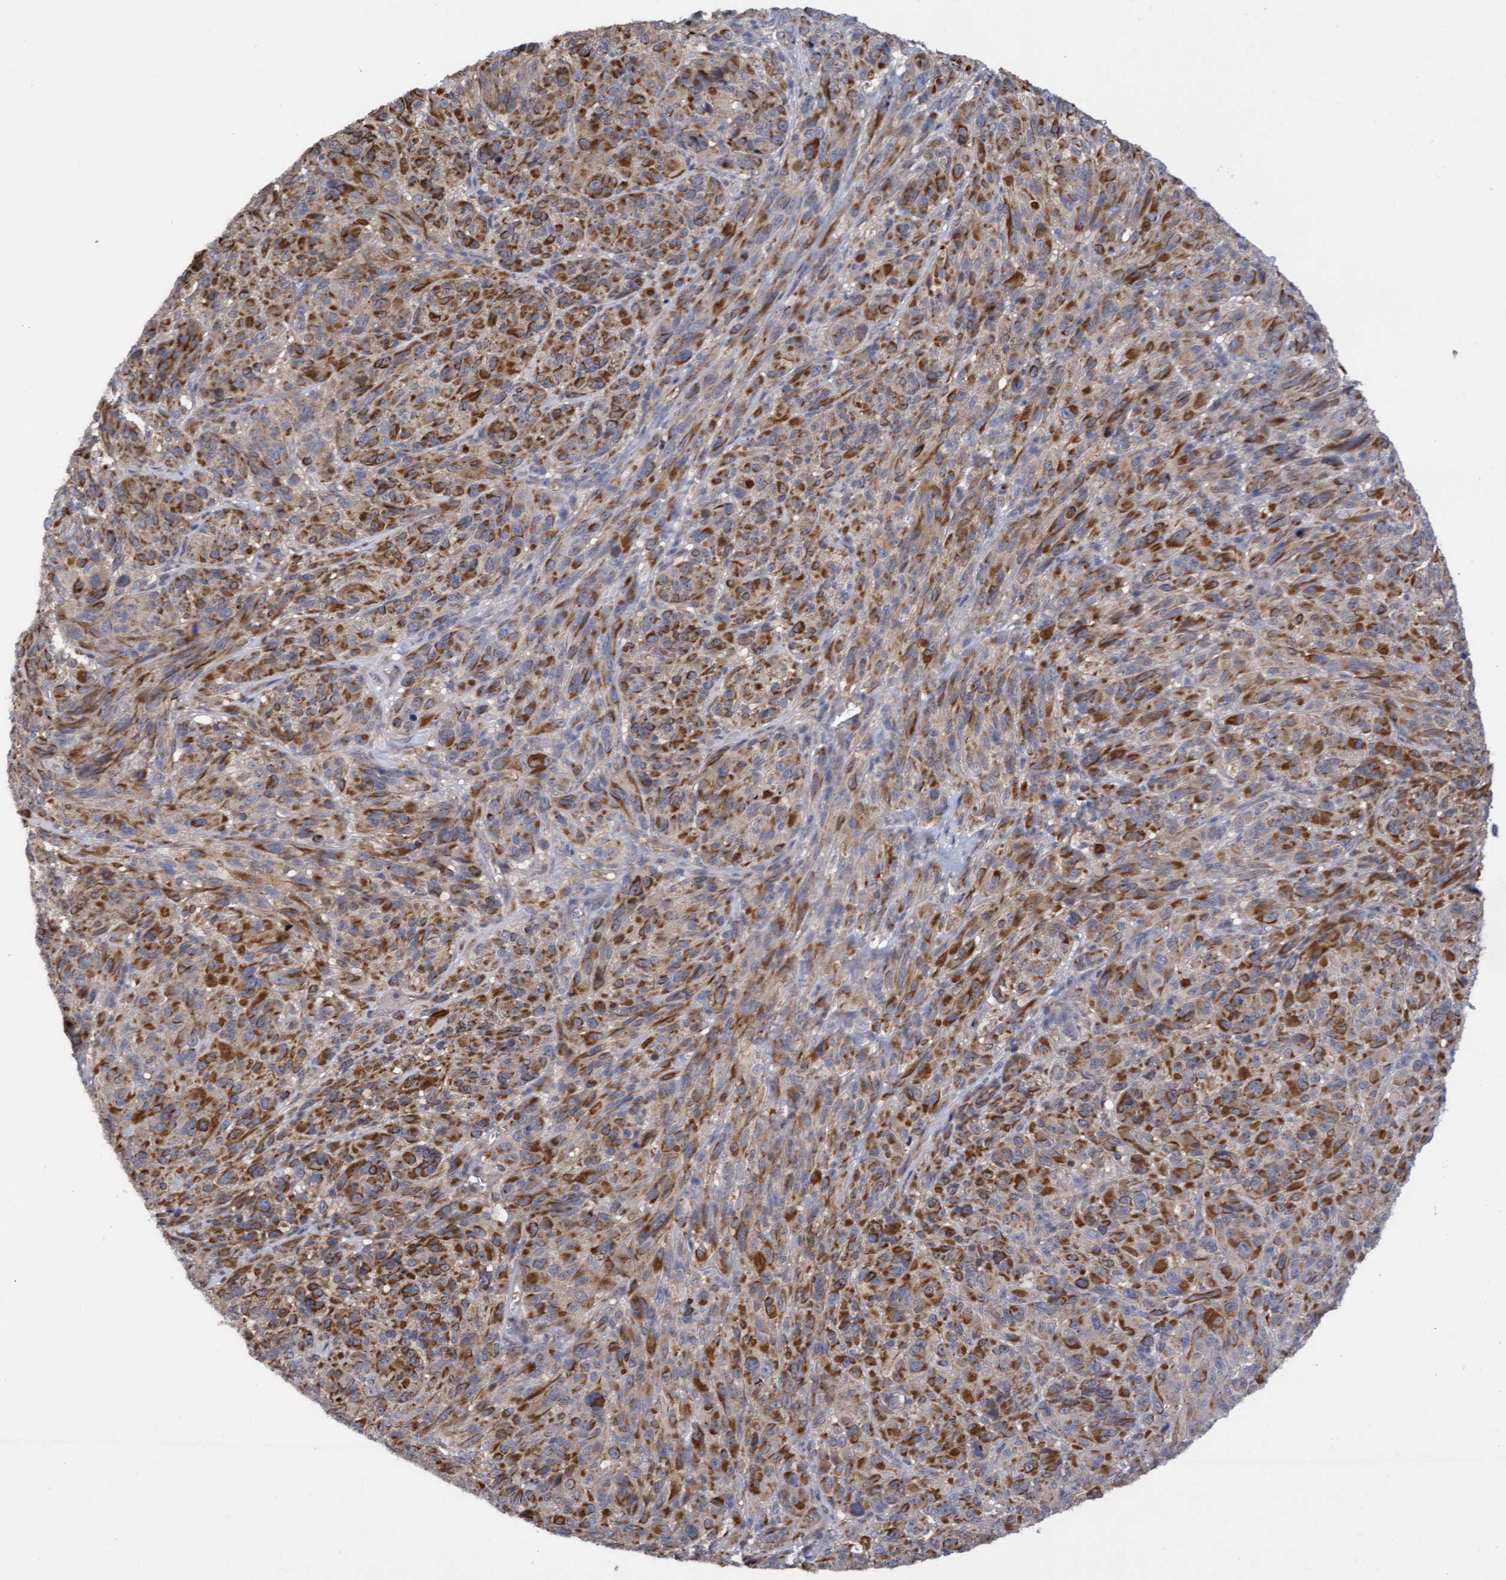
{"staining": {"intensity": "moderate", "quantity": ">75%", "location": "cytoplasmic/membranous"}, "tissue": "melanoma", "cell_type": "Tumor cells", "image_type": "cancer", "snomed": [{"axis": "morphology", "description": "Malignant melanoma, NOS"}, {"axis": "topography", "description": "Skin of head"}], "caption": "Melanoma stained for a protein displays moderate cytoplasmic/membranous positivity in tumor cells.", "gene": "ITFG1", "patient": {"sex": "male", "age": 96}}